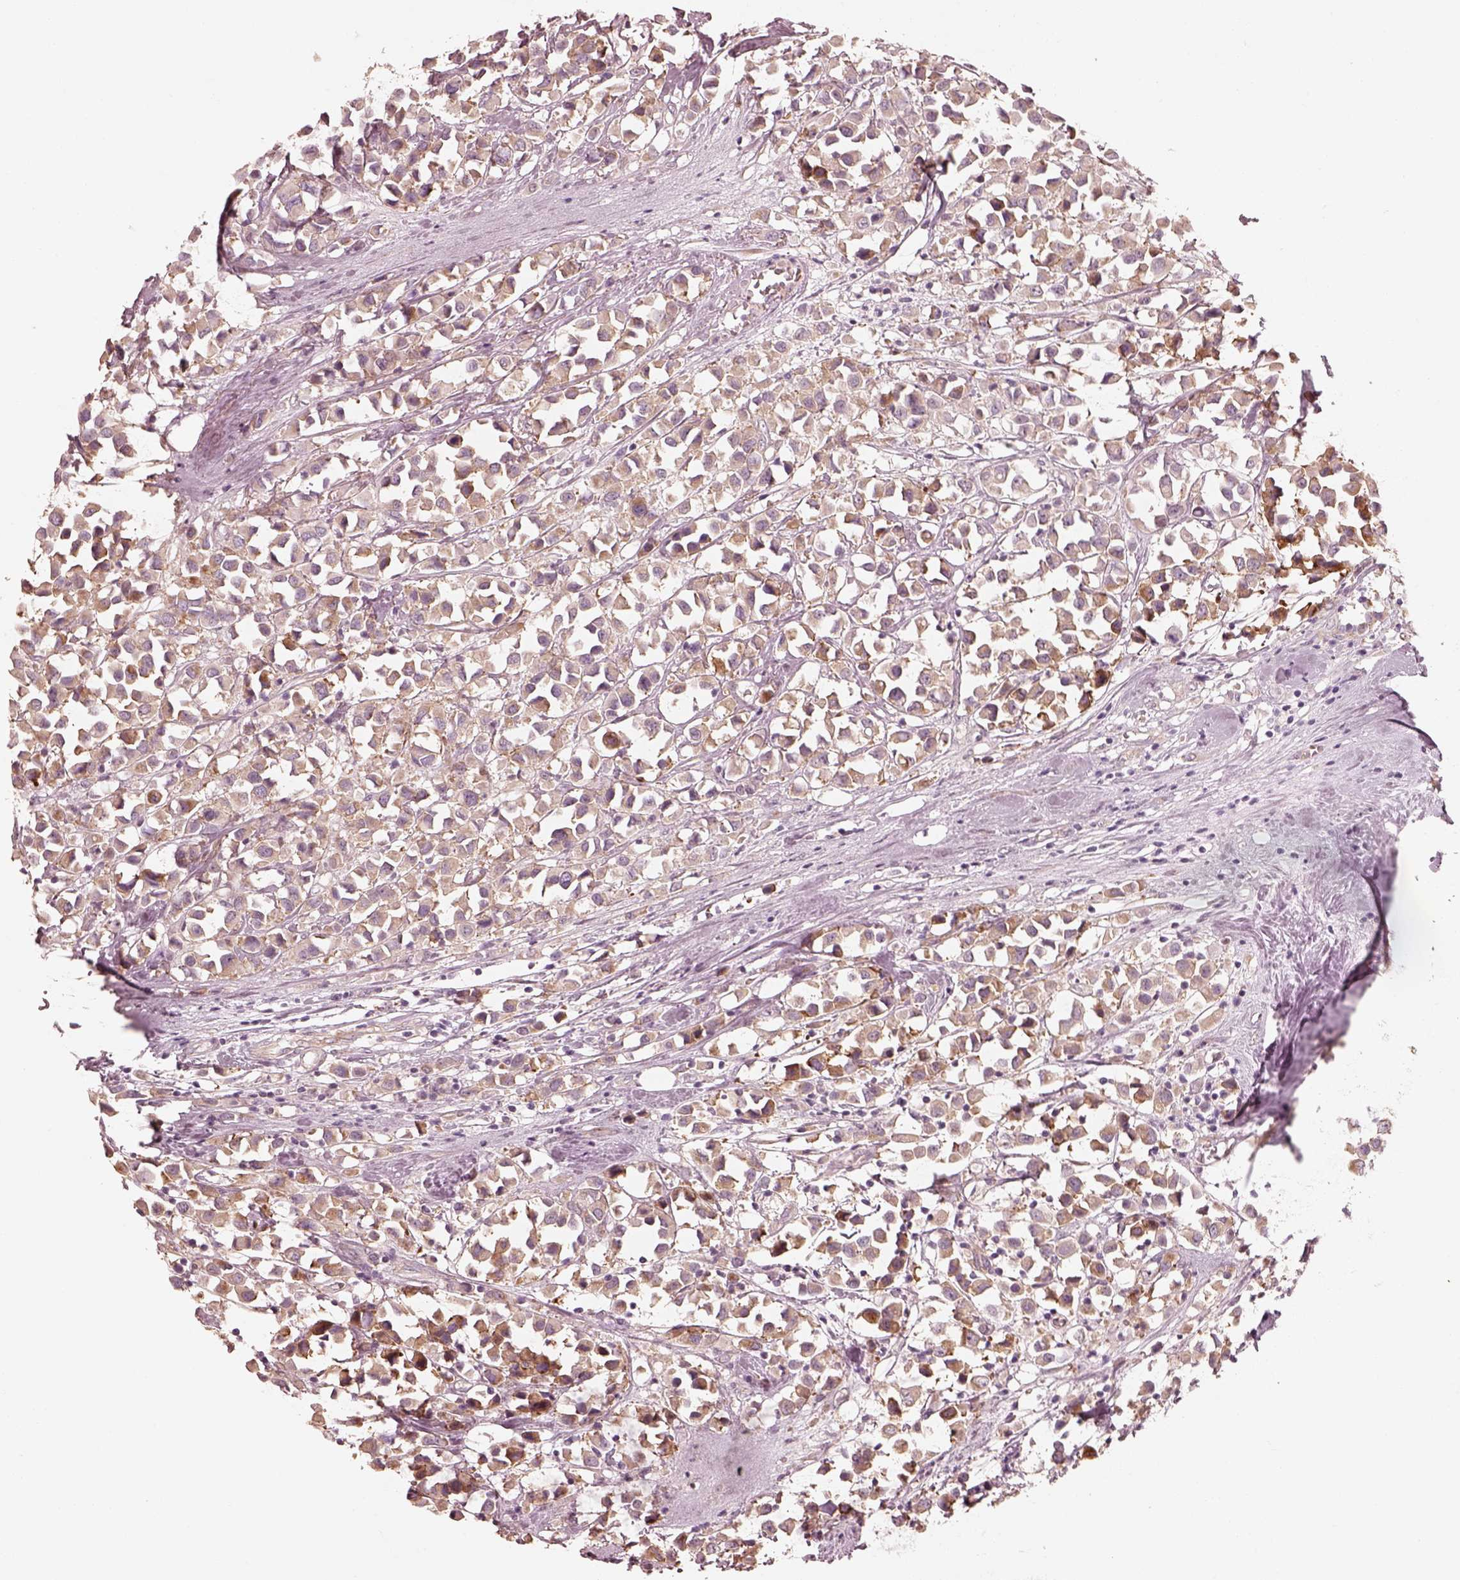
{"staining": {"intensity": "moderate", "quantity": "<25%", "location": "cytoplasmic/membranous"}, "tissue": "breast cancer", "cell_type": "Tumor cells", "image_type": "cancer", "snomed": [{"axis": "morphology", "description": "Duct carcinoma"}, {"axis": "topography", "description": "Breast"}], "caption": "A histopathology image of breast intraductal carcinoma stained for a protein demonstrates moderate cytoplasmic/membranous brown staining in tumor cells. (DAB (3,3'-diaminobenzidine) IHC, brown staining for protein, blue staining for nuclei).", "gene": "RAB3C", "patient": {"sex": "female", "age": 61}}